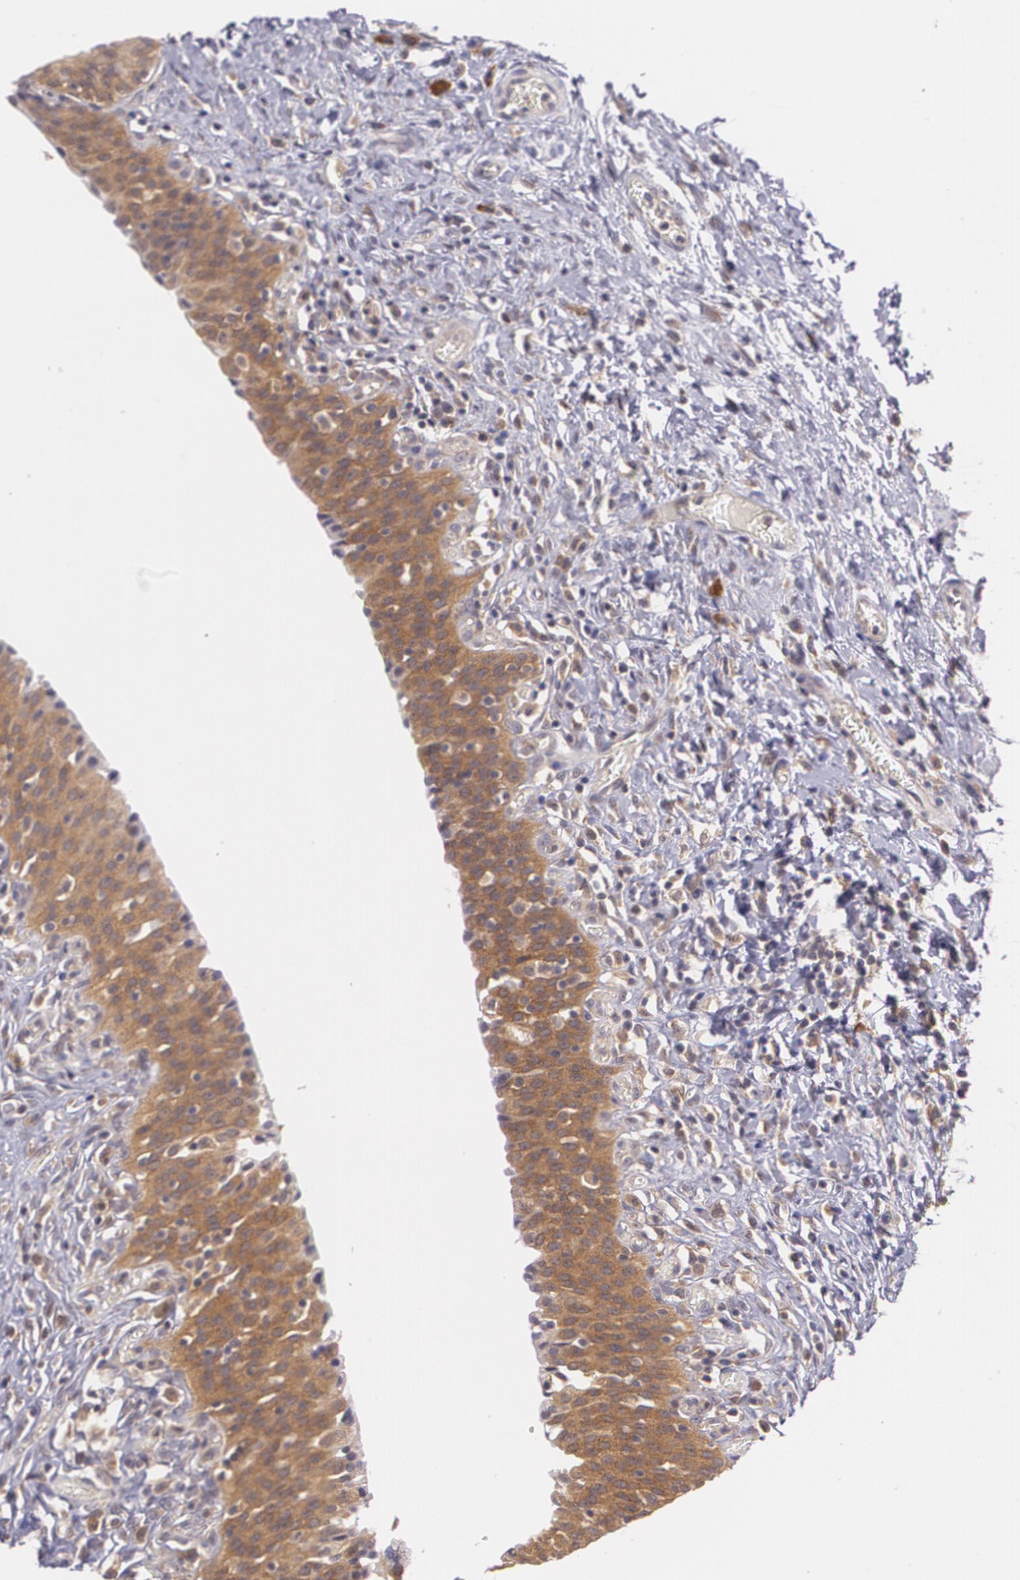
{"staining": {"intensity": "moderate", "quantity": ">75%", "location": "cytoplasmic/membranous"}, "tissue": "urinary bladder", "cell_type": "Urothelial cells", "image_type": "normal", "snomed": [{"axis": "morphology", "description": "Normal tissue, NOS"}, {"axis": "topography", "description": "Urinary bladder"}], "caption": "The histopathology image displays staining of unremarkable urinary bladder, revealing moderate cytoplasmic/membranous protein staining (brown color) within urothelial cells. (DAB (3,3'-diaminobenzidine) IHC, brown staining for protein, blue staining for nuclei).", "gene": "CCL17", "patient": {"sex": "male", "age": 51}}